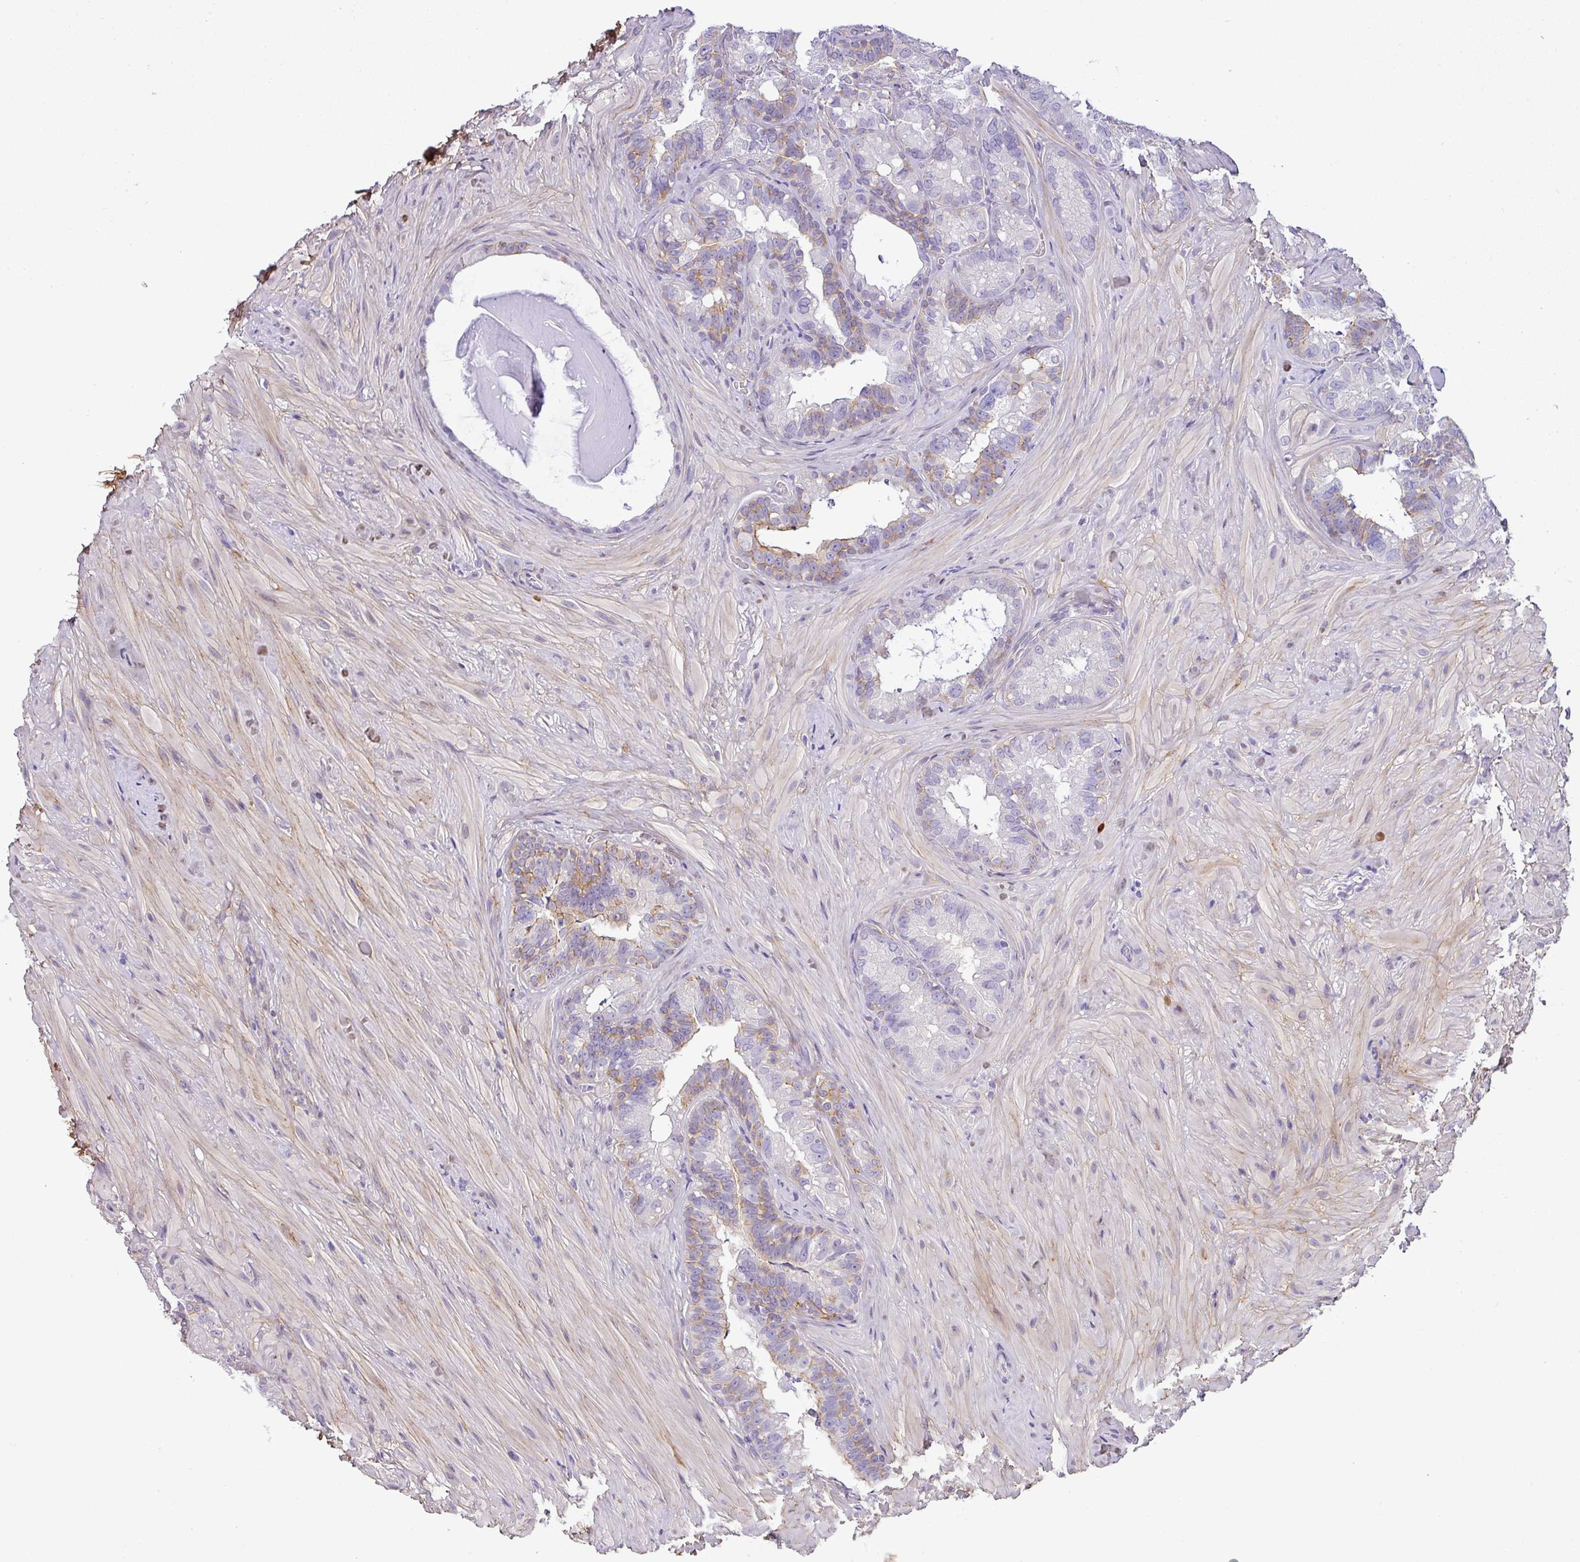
{"staining": {"intensity": "weak", "quantity": "25%-75%", "location": "cytoplasmic/membranous"}, "tissue": "seminal vesicle", "cell_type": "Glandular cells", "image_type": "normal", "snomed": [{"axis": "morphology", "description": "Normal tissue, NOS"}, {"axis": "topography", "description": "Seminal veicle"}], "caption": "Protein staining of unremarkable seminal vesicle reveals weak cytoplasmic/membranous expression in about 25%-75% of glandular cells.", "gene": "PARD6G", "patient": {"sex": "male", "age": 60}}